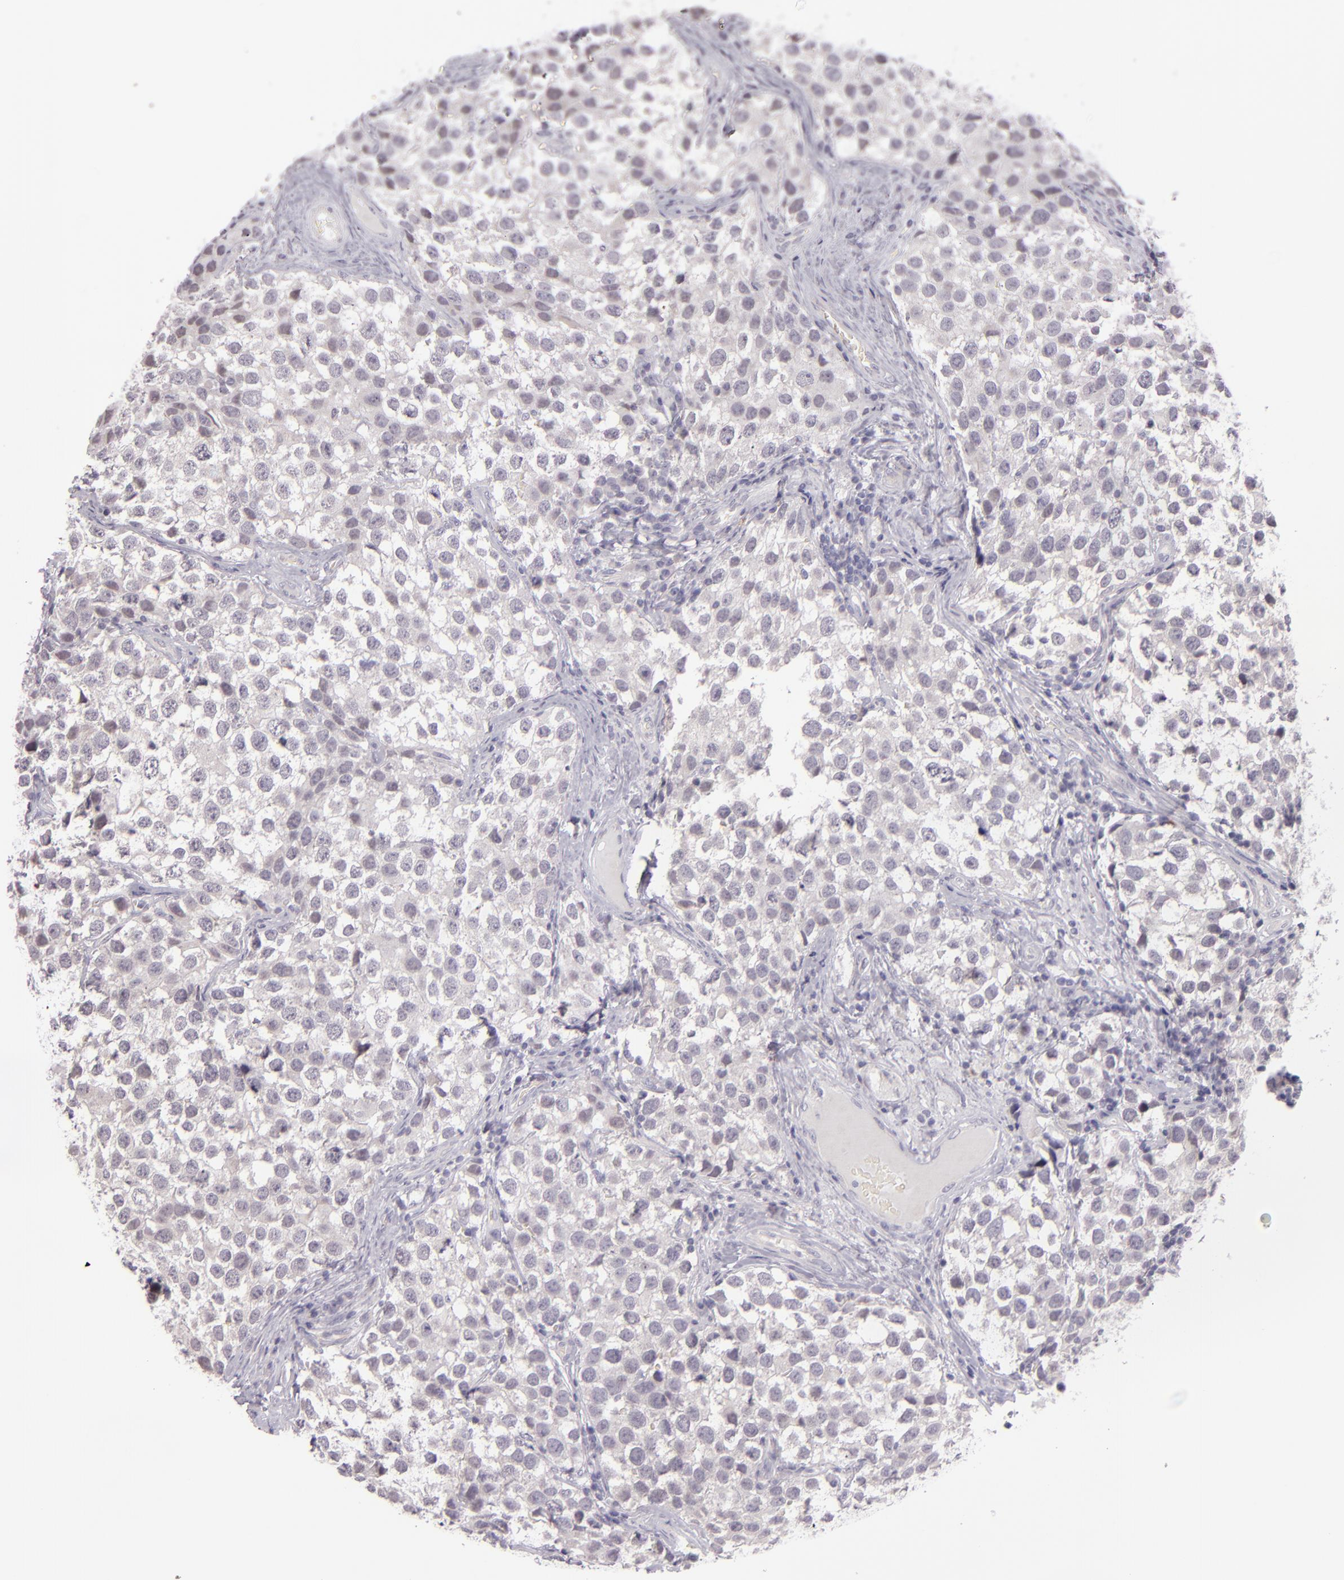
{"staining": {"intensity": "negative", "quantity": "none", "location": "none"}, "tissue": "testis cancer", "cell_type": "Tumor cells", "image_type": "cancer", "snomed": [{"axis": "morphology", "description": "Seminoma, NOS"}, {"axis": "topography", "description": "Testis"}], "caption": "The image reveals no staining of tumor cells in testis cancer (seminoma).", "gene": "SNCB", "patient": {"sex": "male", "age": 39}}